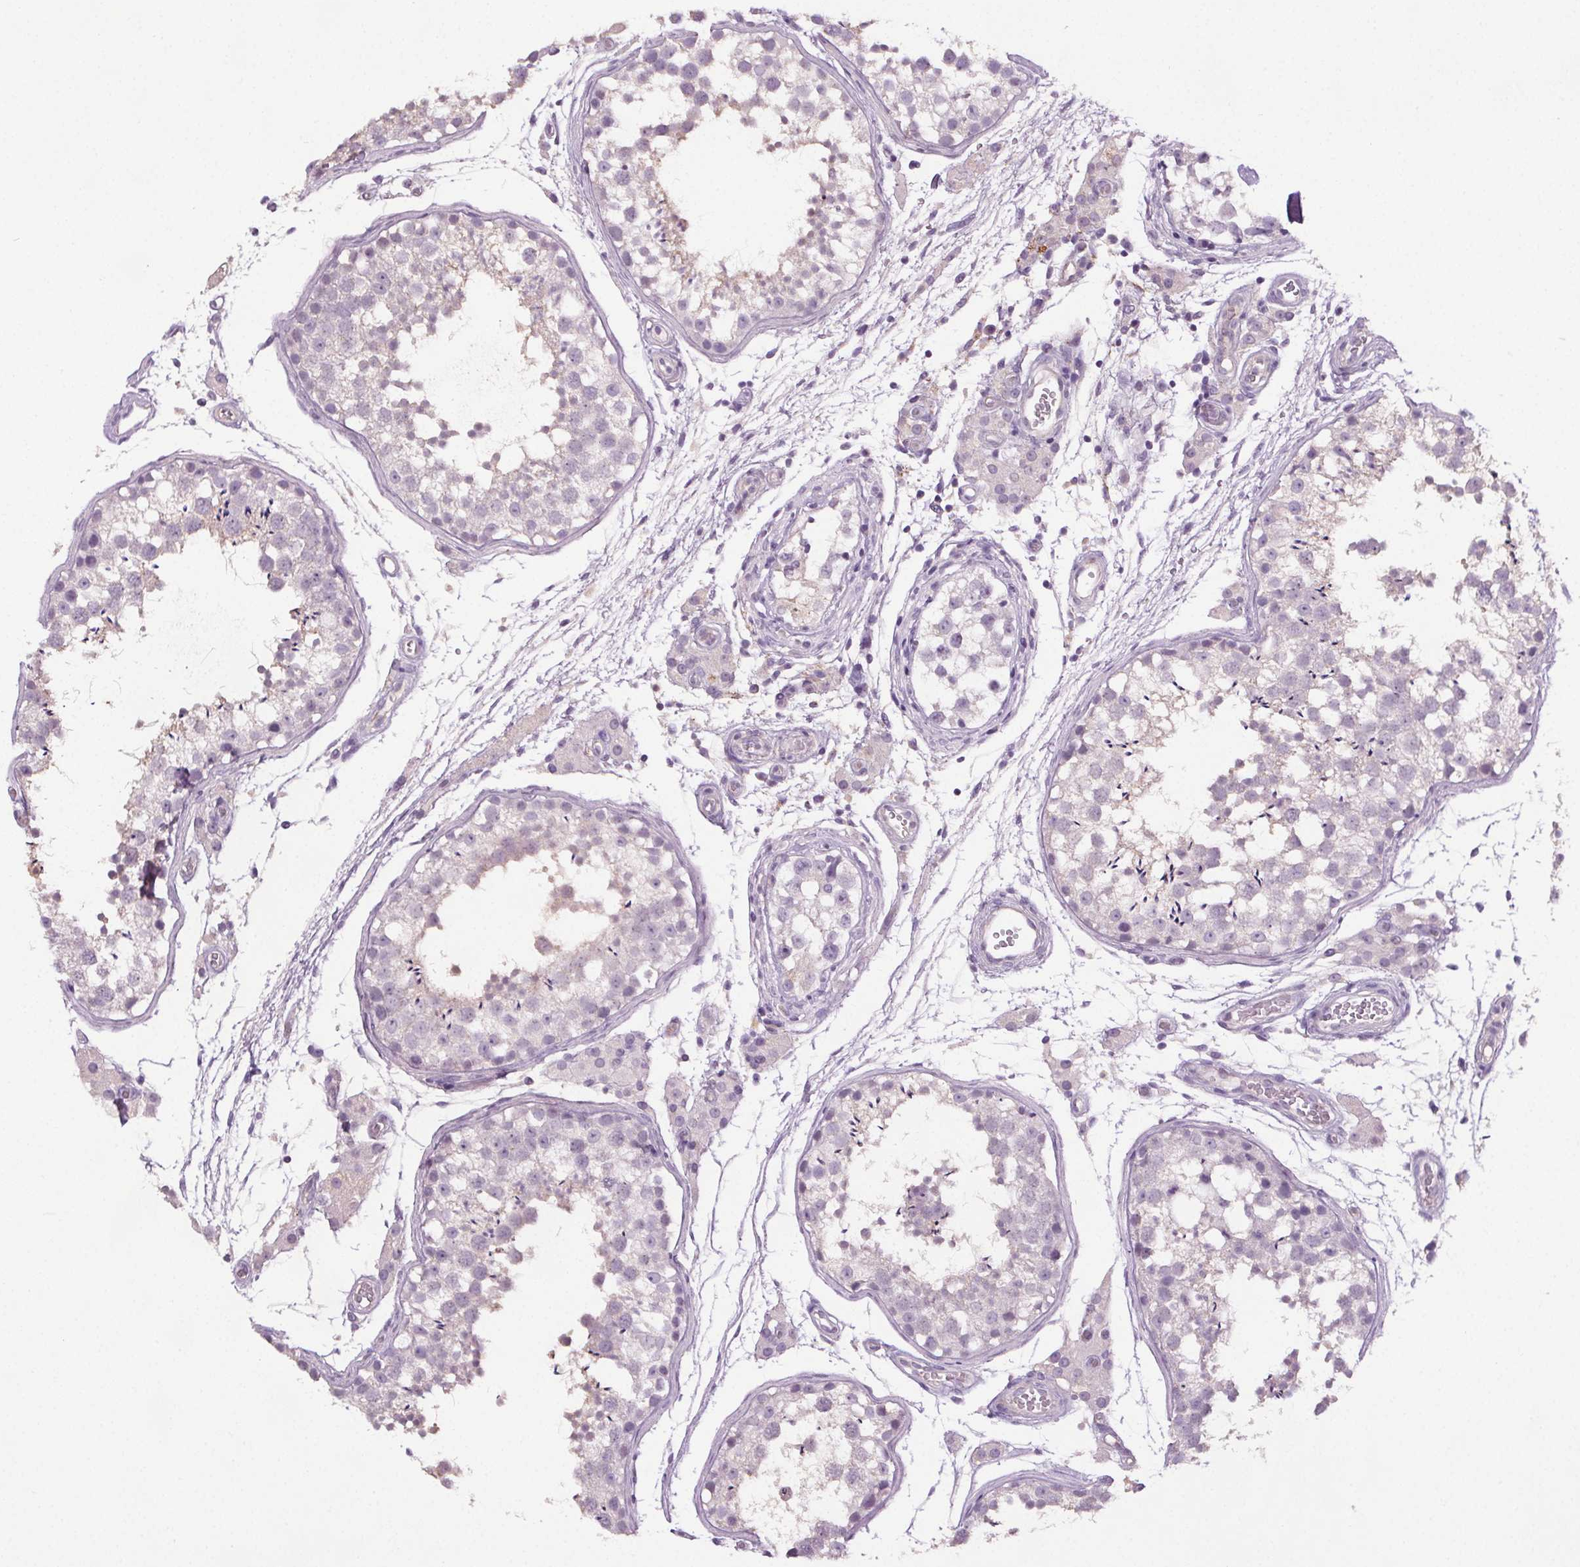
{"staining": {"intensity": "negative", "quantity": "none", "location": "none"}, "tissue": "testis", "cell_type": "Cells in seminiferous ducts", "image_type": "normal", "snomed": [{"axis": "morphology", "description": "Normal tissue, NOS"}, {"axis": "morphology", "description": "Seminoma, NOS"}, {"axis": "topography", "description": "Testis"}], "caption": "Photomicrograph shows no protein positivity in cells in seminiferous ducts of normal testis. (Stains: DAB (3,3'-diaminobenzidine) IHC with hematoxylin counter stain, Microscopy: brightfield microscopy at high magnification).", "gene": "GPIHBP1", "patient": {"sex": "male", "age": 29}}